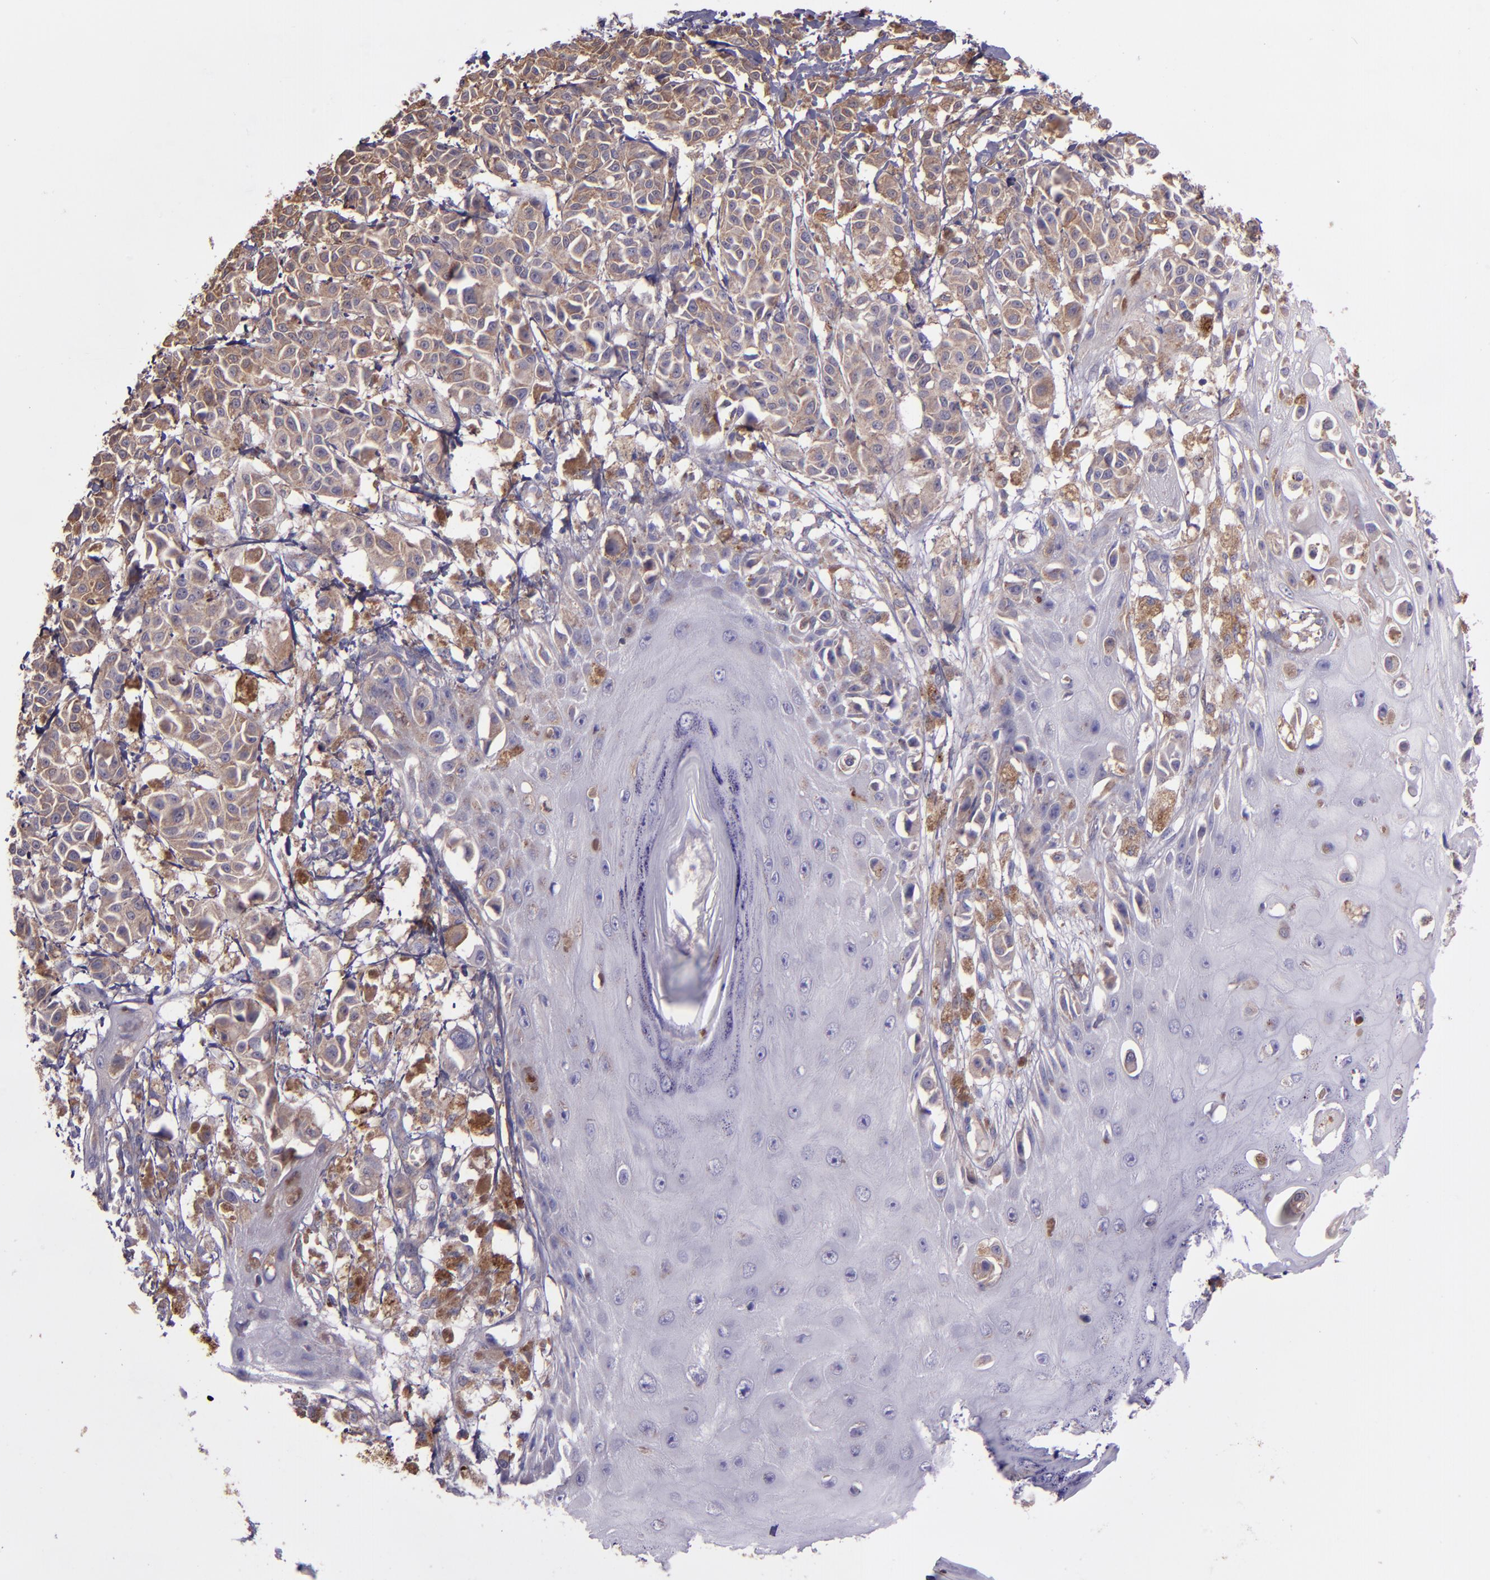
{"staining": {"intensity": "moderate", "quantity": ">75%", "location": "cytoplasmic/membranous"}, "tissue": "melanoma", "cell_type": "Tumor cells", "image_type": "cancer", "snomed": [{"axis": "morphology", "description": "Malignant melanoma, NOS"}, {"axis": "topography", "description": "Skin"}], "caption": "About >75% of tumor cells in melanoma display moderate cytoplasmic/membranous protein staining as visualized by brown immunohistochemical staining.", "gene": "WASHC1", "patient": {"sex": "male", "age": 76}}